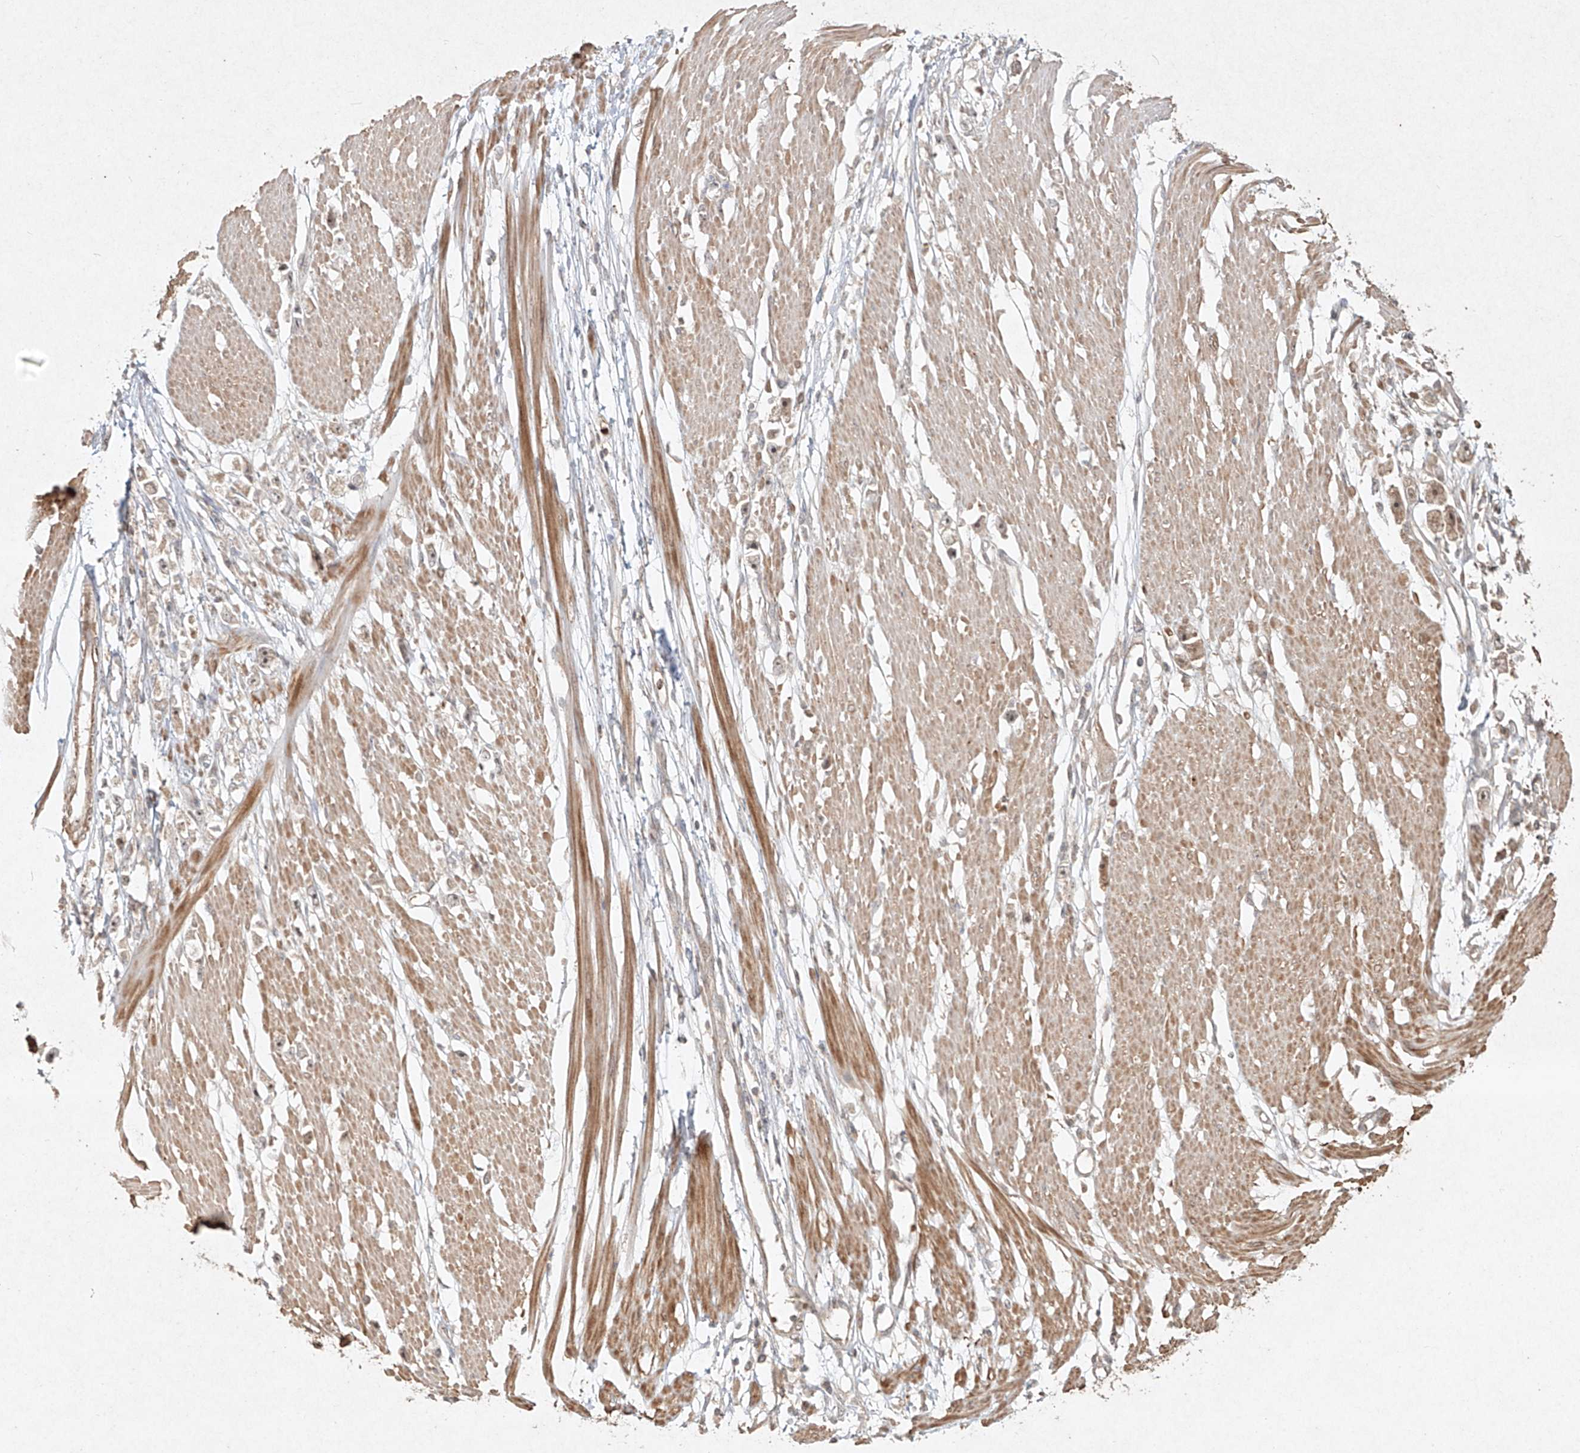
{"staining": {"intensity": "weak", "quantity": "25%-75%", "location": "cytoplasmic/membranous,nuclear"}, "tissue": "stomach cancer", "cell_type": "Tumor cells", "image_type": "cancer", "snomed": [{"axis": "morphology", "description": "Adenocarcinoma, NOS"}, {"axis": "topography", "description": "Stomach"}], "caption": "Weak cytoplasmic/membranous and nuclear protein staining is seen in about 25%-75% of tumor cells in stomach cancer (adenocarcinoma). (DAB IHC with brightfield microscopy, high magnification).", "gene": "CYYR1", "patient": {"sex": "female", "age": 59}}